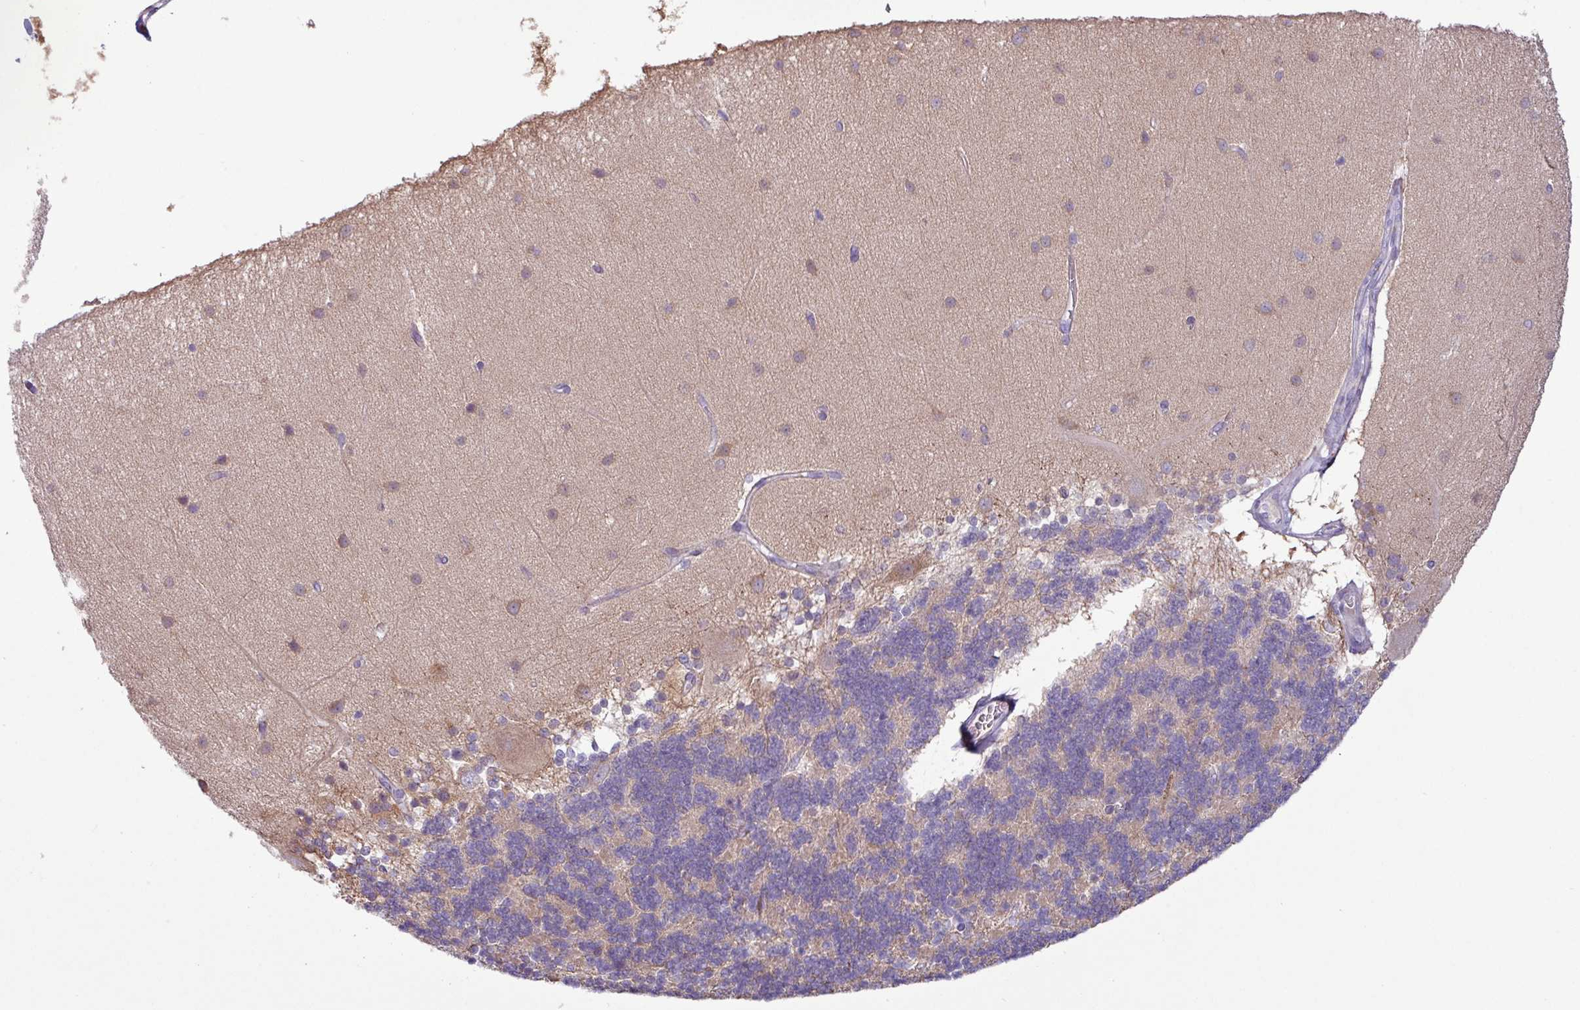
{"staining": {"intensity": "weak", "quantity": "<25%", "location": "cytoplasmic/membranous"}, "tissue": "cerebellum", "cell_type": "Cells in granular layer", "image_type": "normal", "snomed": [{"axis": "morphology", "description": "Normal tissue, NOS"}, {"axis": "topography", "description": "Cerebellum"}], "caption": "The micrograph shows no significant expression in cells in granular layer of cerebellum. (DAB immunohistochemistry, high magnification).", "gene": "STIMATE", "patient": {"sex": "female", "age": 54}}